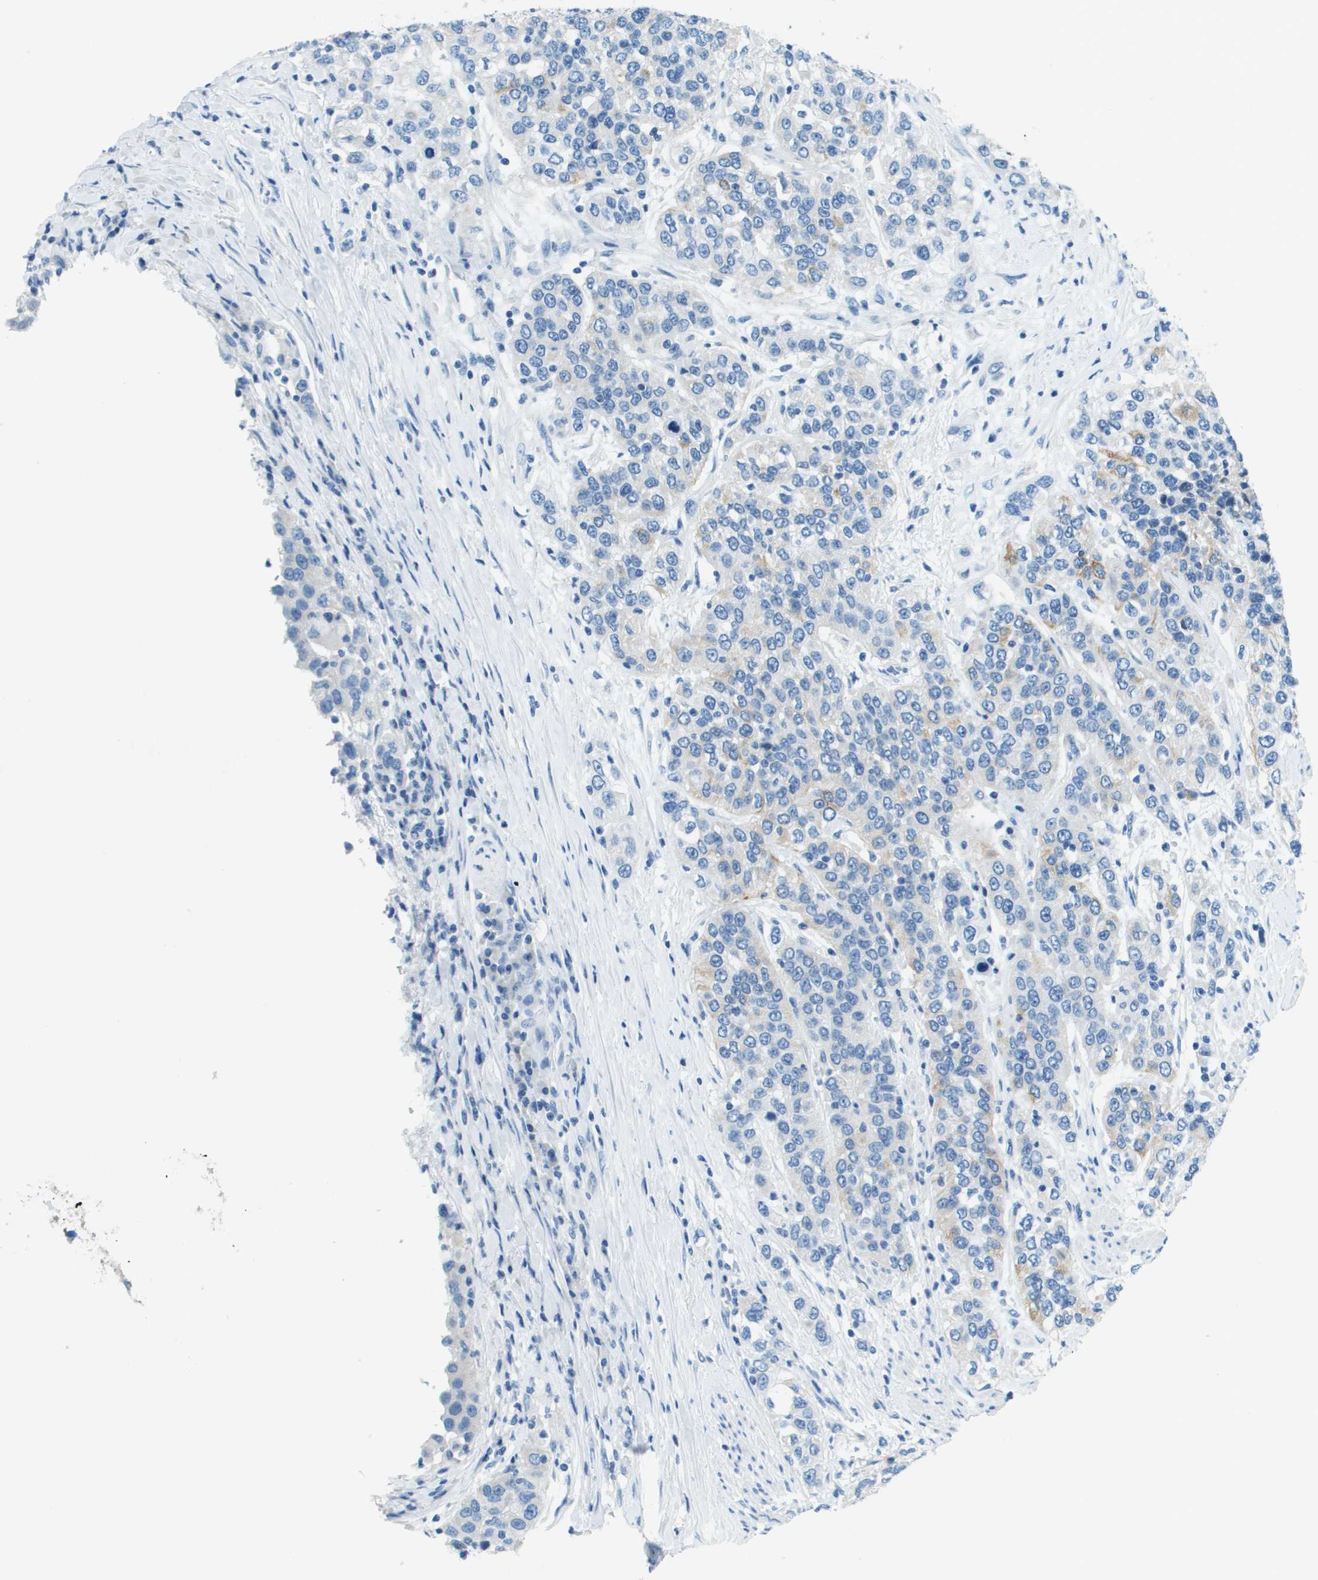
{"staining": {"intensity": "moderate", "quantity": "<25%", "location": "cytoplasmic/membranous"}, "tissue": "urothelial cancer", "cell_type": "Tumor cells", "image_type": "cancer", "snomed": [{"axis": "morphology", "description": "Urothelial carcinoma, High grade"}, {"axis": "topography", "description": "Urinary bladder"}], "caption": "Immunohistochemical staining of human urothelial cancer displays moderate cytoplasmic/membranous protein positivity in about <25% of tumor cells.", "gene": "SLC16A10", "patient": {"sex": "female", "age": 80}}